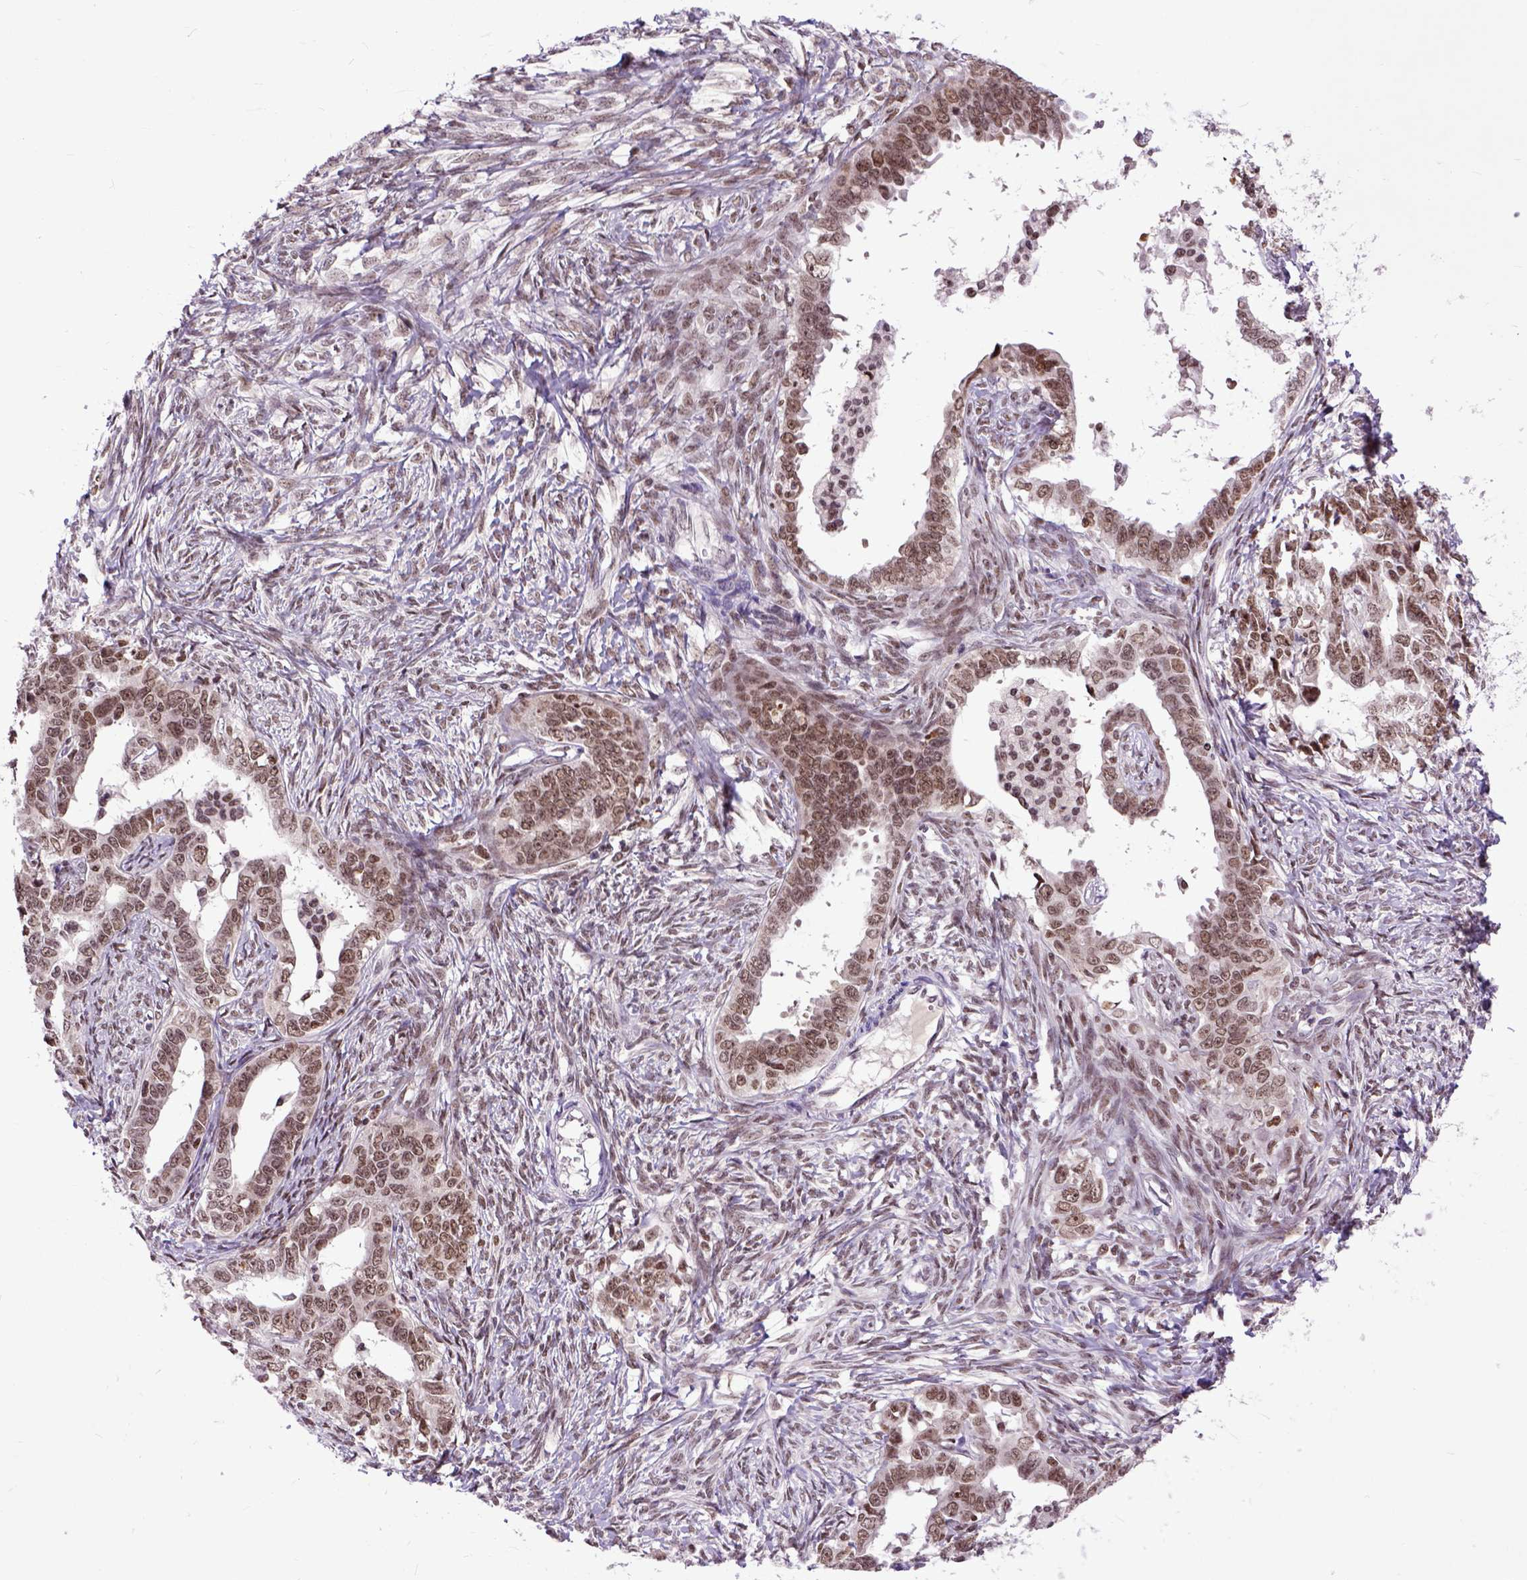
{"staining": {"intensity": "moderate", "quantity": ">75%", "location": "nuclear"}, "tissue": "ovarian cancer", "cell_type": "Tumor cells", "image_type": "cancer", "snomed": [{"axis": "morphology", "description": "Cystadenocarcinoma, serous, NOS"}, {"axis": "topography", "description": "Ovary"}], "caption": "Immunohistochemistry of serous cystadenocarcinoma (ovarian) reveals medium levels of moderate nuclear staining in approximately >75% of tumor cells. The protein is stained brown, and the nuclei are stained in blue (DAB IHC with brightfield microscopy, high magnification).", "gene": "RCC2", "patient": {"sex": "female", "age": 69}}